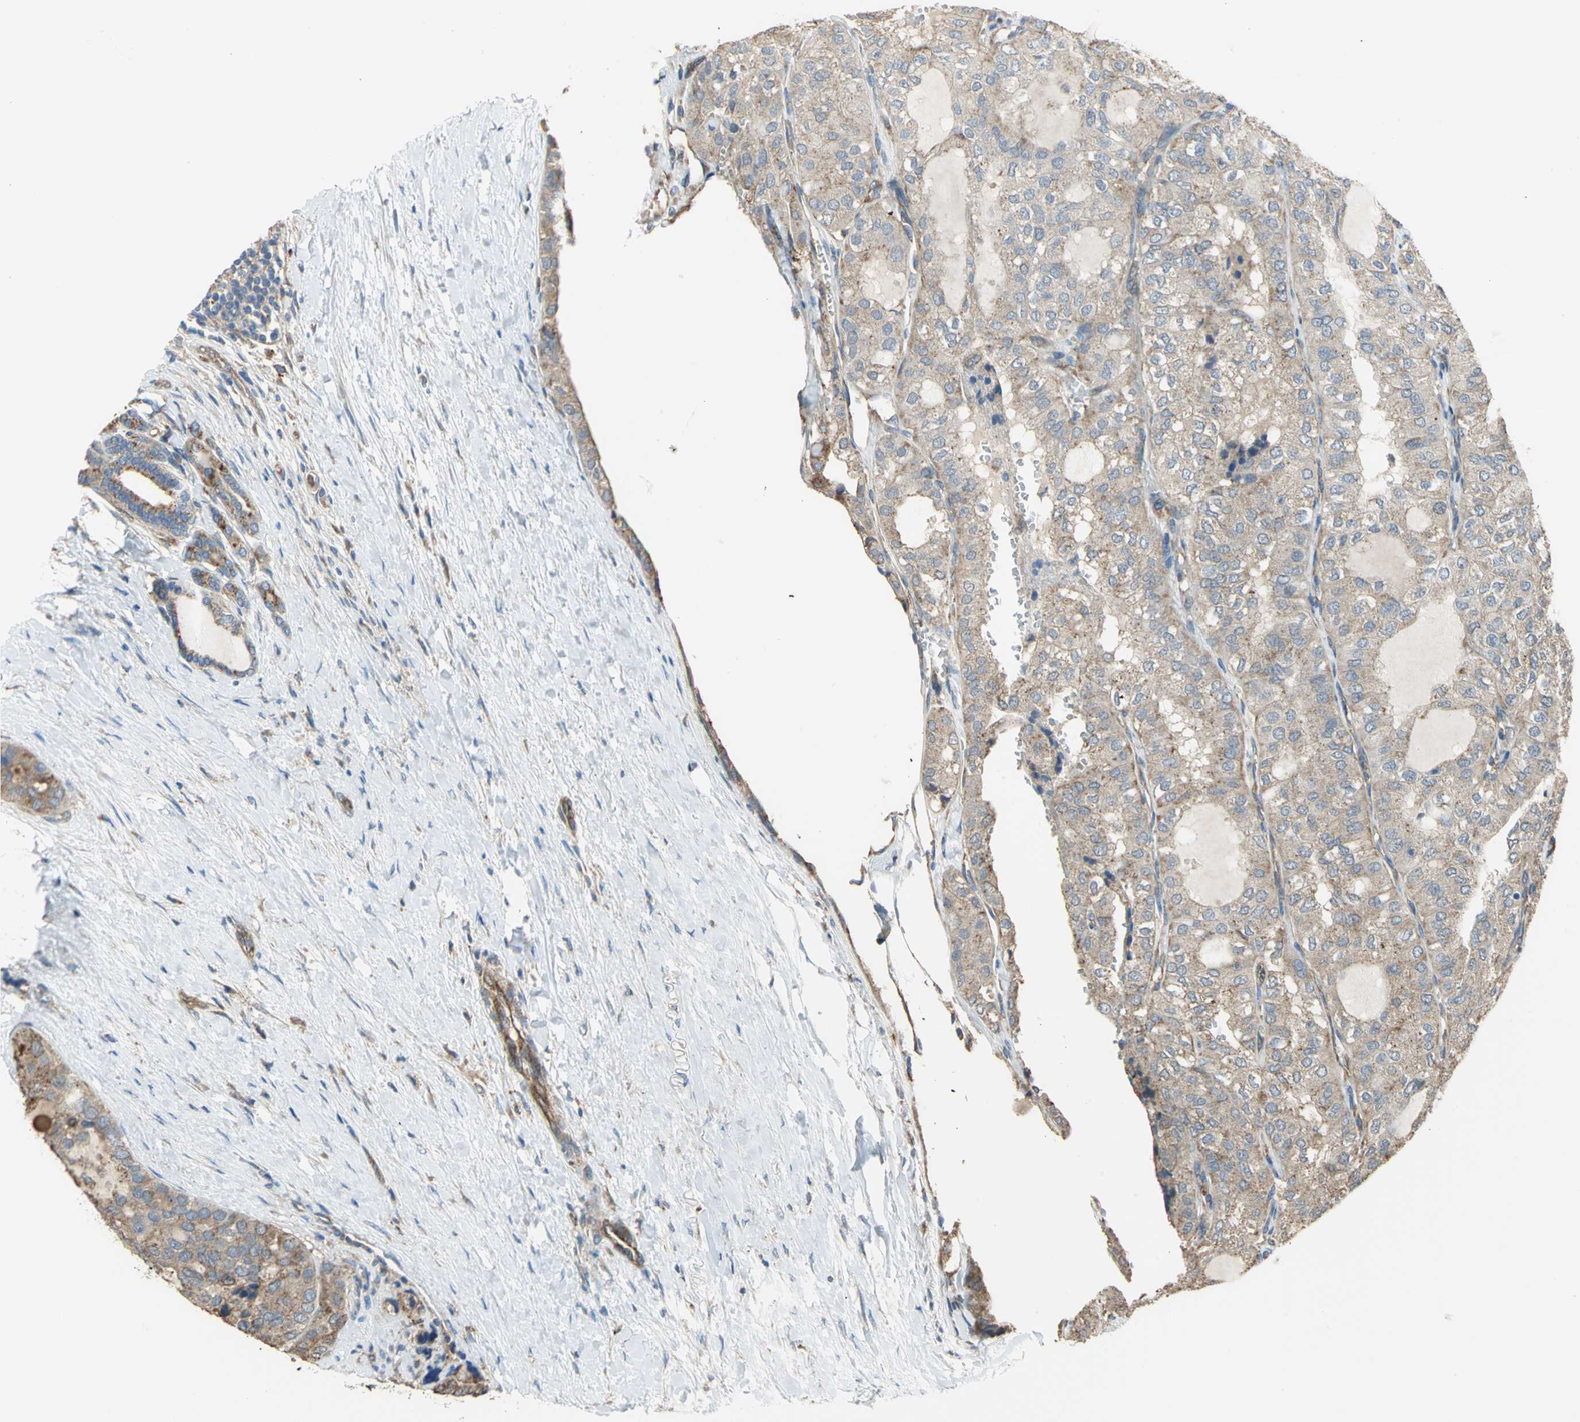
{"staining": {"intensity": "weak", "quantity": "25%-75%", "location": "cytoplasmic/membranous"}, "tissue": "thyroid cancer", "cell_type": "Tumor cells", "image_type": "cancer", "snomed": [{"axis": "morphology", "description": "Follicular adenoma carcinoma, NOS"}, {"axis": "topography", "description": "Thyroid gland"}], "caption": "DAB immunohistochemical staining of human thyroid cancer shows weak cytoplasmic/membranous protein staining in about 25%-75% of tumor cells. The staining is performed using DAB brown chromogen to label protein expression. The nuclei are counter-stained blue using hematoxylin.", "gene": "DIAPH2", "patient": {"sex": "male", "age": 75}}